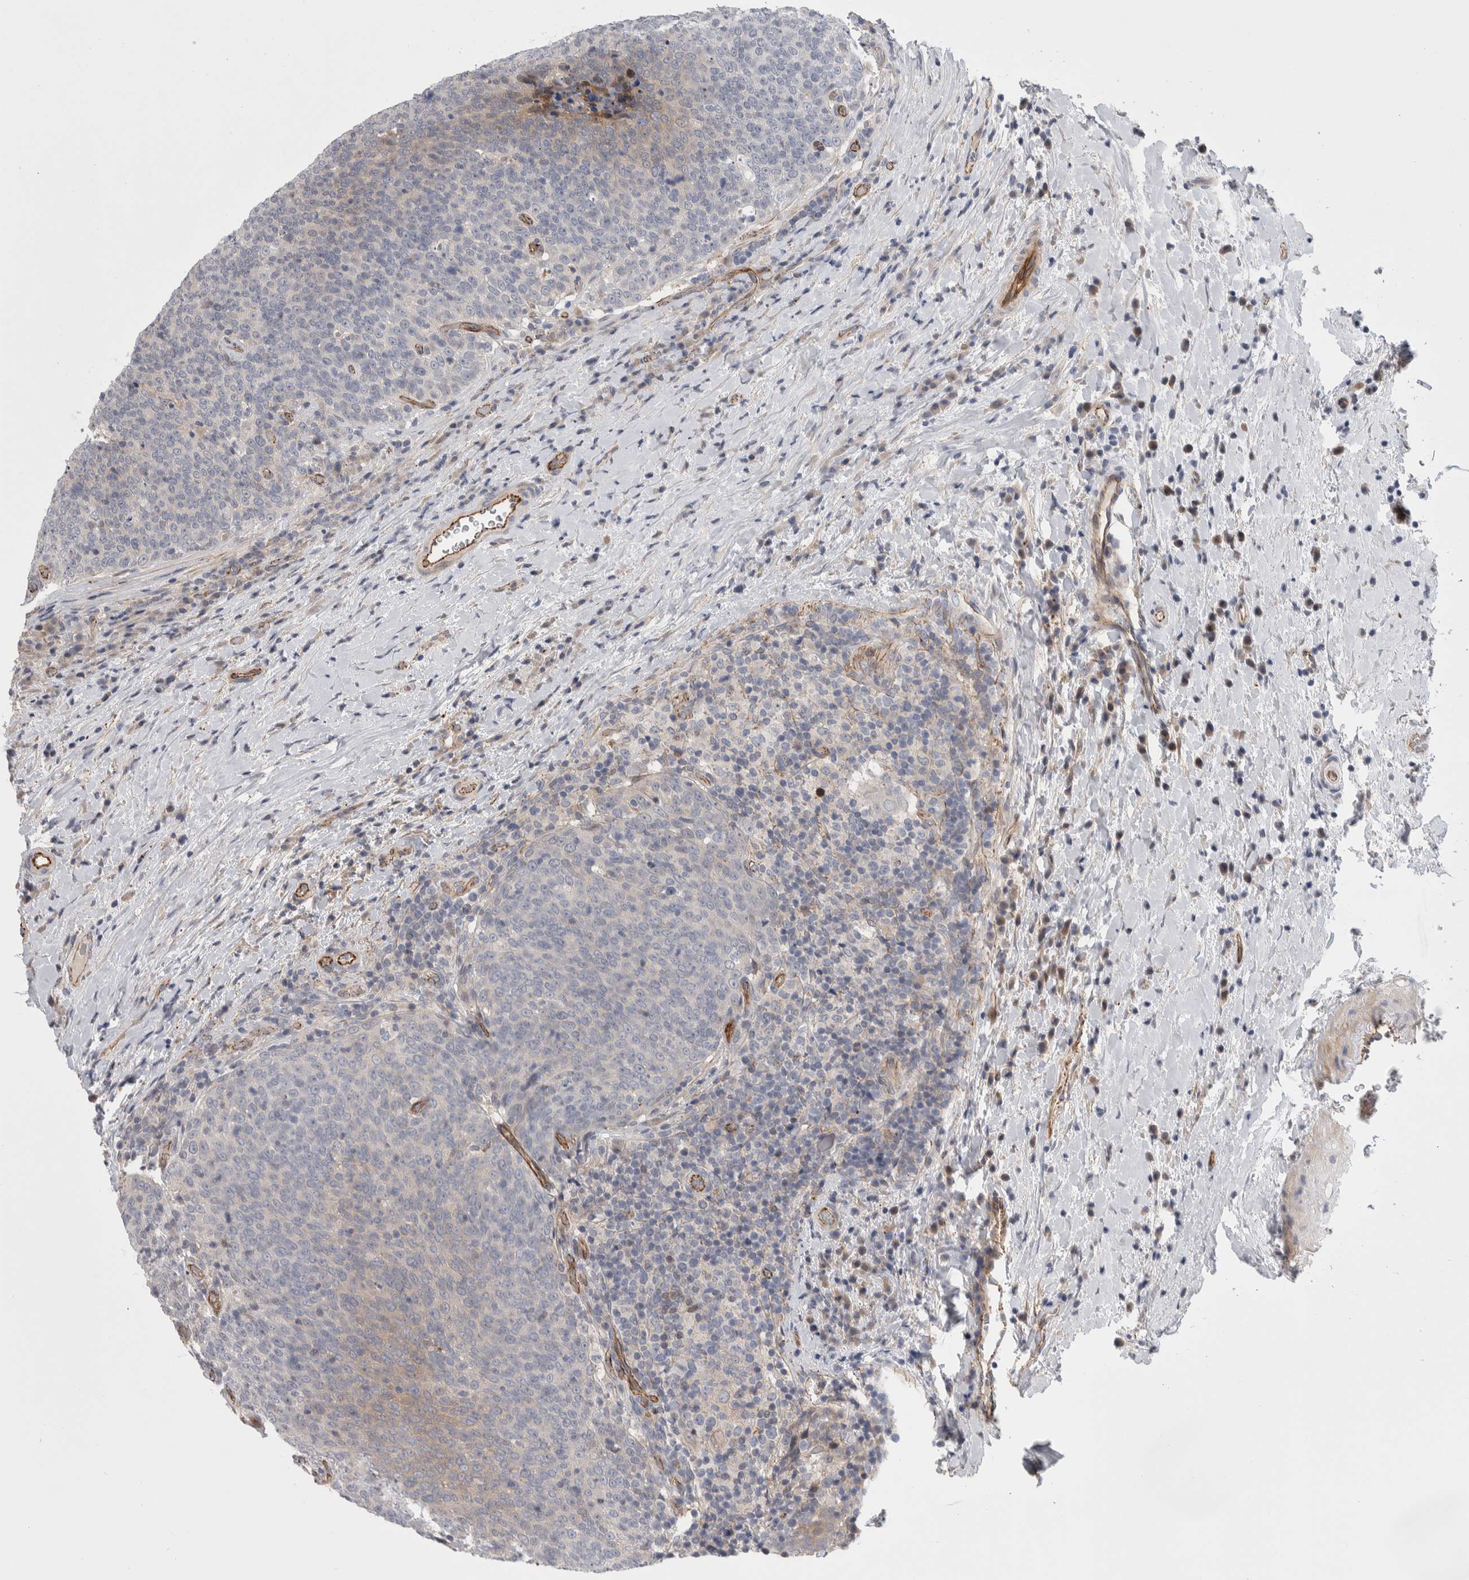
{"staining": {"intensity": "weak", "quantity": "<25%", "location": "cytoplasmic/membranous"}, "tissue": "head and neck cancer", "cell_type": "Tumor cells", "image_type": "cancer", "snomed": [{"axis": "morphology", "description": "Squamous cell carcinoma, NOS"}, {"axis": "morphology", "description": "Squamous cell carcinoma, metastatic, NOS"}, {"axis": "topography", "description": "Lymph node"}, {"axis": "topography", "description": "Head-Neck"}], "caption": "Protein analysis of head and neck squamous cell carcinoma reveals no significant expression in tumor cells.", "gene": "ZNF862", "patient": {"sex": "male", "age": 62}}